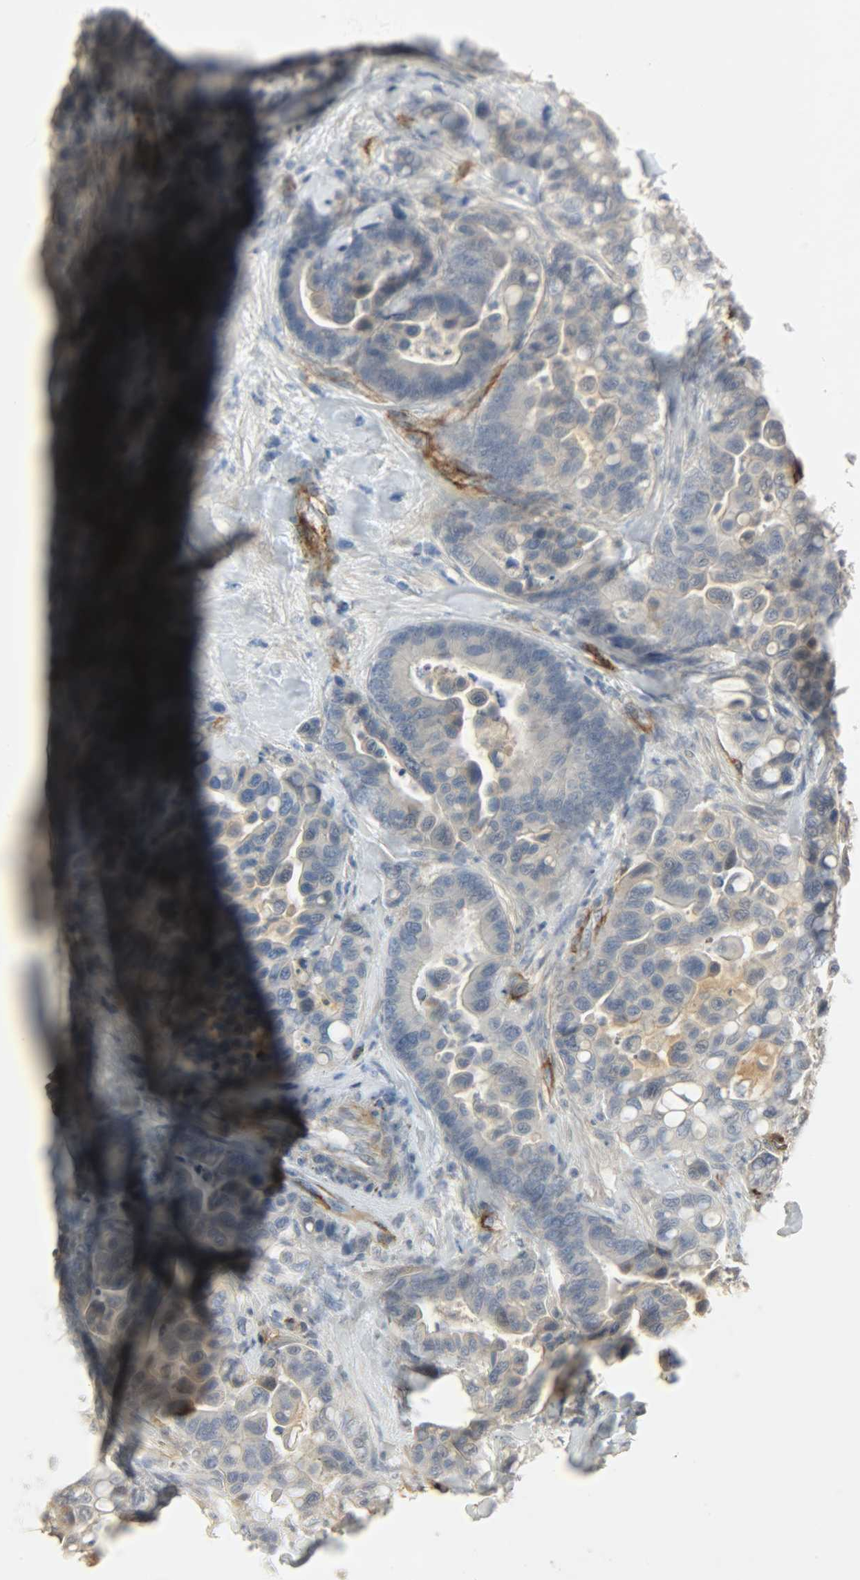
{"staining": {"intensity": "negative", "quantity": "none", "location": "none"}, "tissue": "colorectal cancer", "cell_type": "Tumor cells", "image_type": "cancer", "snomed": [{"axis": "morphology", "description": "Normal tissue, NOS"}, {"axis": "morphology", "description": "Adenocarcinoma, NOS"}, {"axis": "topography", "description": "Colon"}], "caption": "Tumor cells are negative for protein expression in human colorectal cancer.", "gene": "ENPEP", "patient": {"sex": "male", "age": 82}}